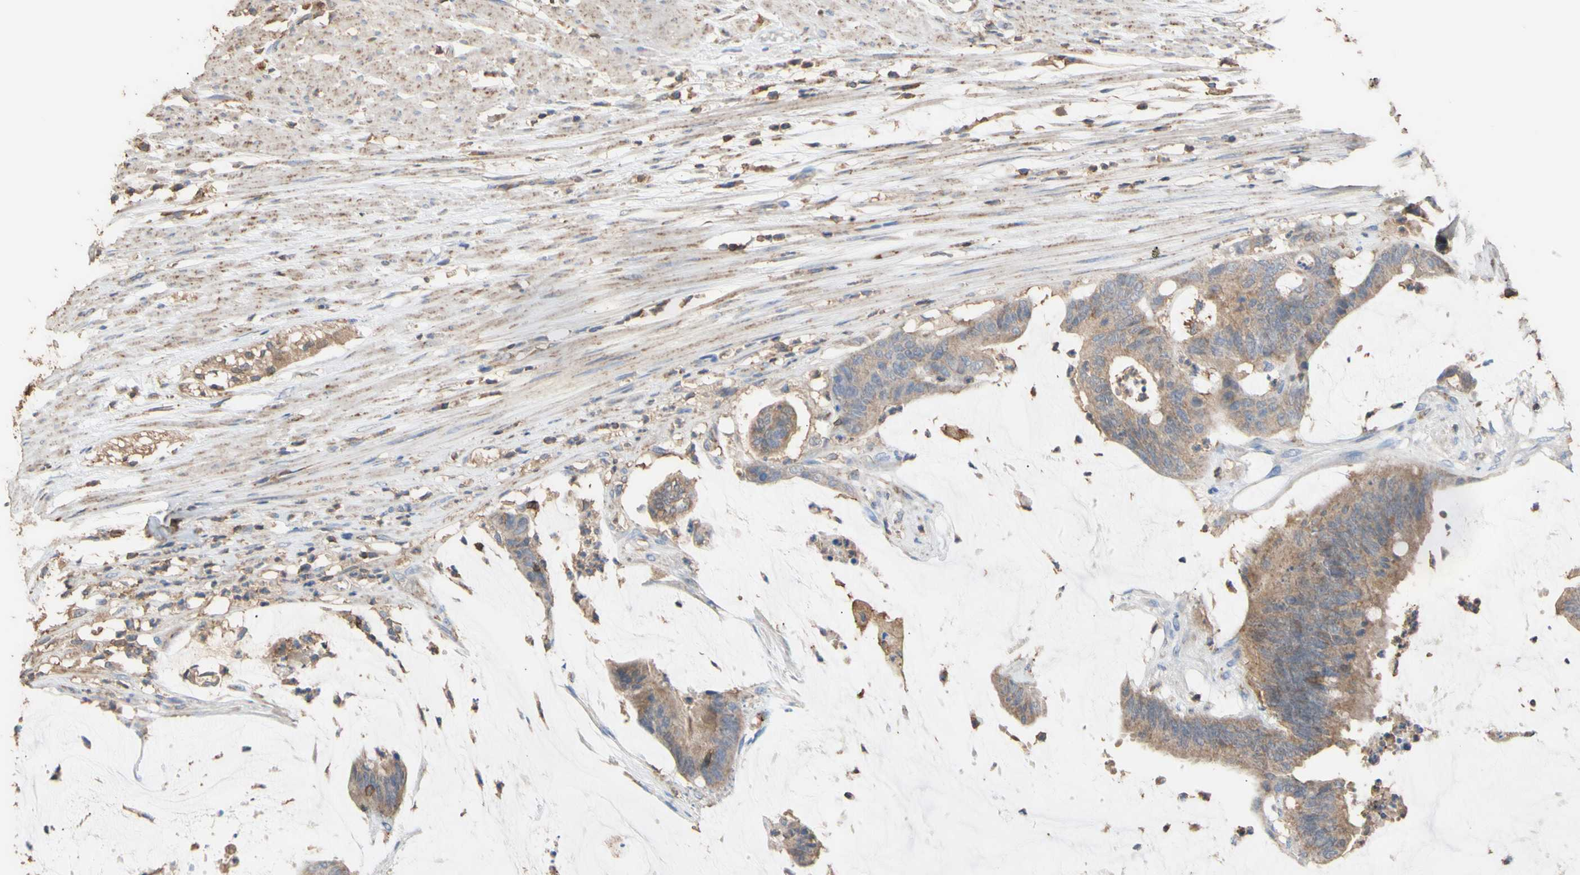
{"staining": {"intensity": "moderate", "quantity": ">75%", "location": "cytoplasmic/membranous"}, "tissue": "colorectal cancer", "cell_type": "Tumor cells", "image_type": "cancer", "snomed": [{"axis": "morphology", "description": "Adenocarcinoma, NOS"}, {"axis": "topography", "description": "Rectum"}], "caption": "An immunohistochemistry photomicrograph of neoplastic tissue is shown. Protein staining in brown highlights moderate cytoplasmic/membranous positivity in adenocarcinoma (colorectal) within tumor cells. (brown staining indicates protein expression, while blue staining denotes nuclei).", "gene": "ALDH9A1", "patient": {"sex": "female", "age": 66}}